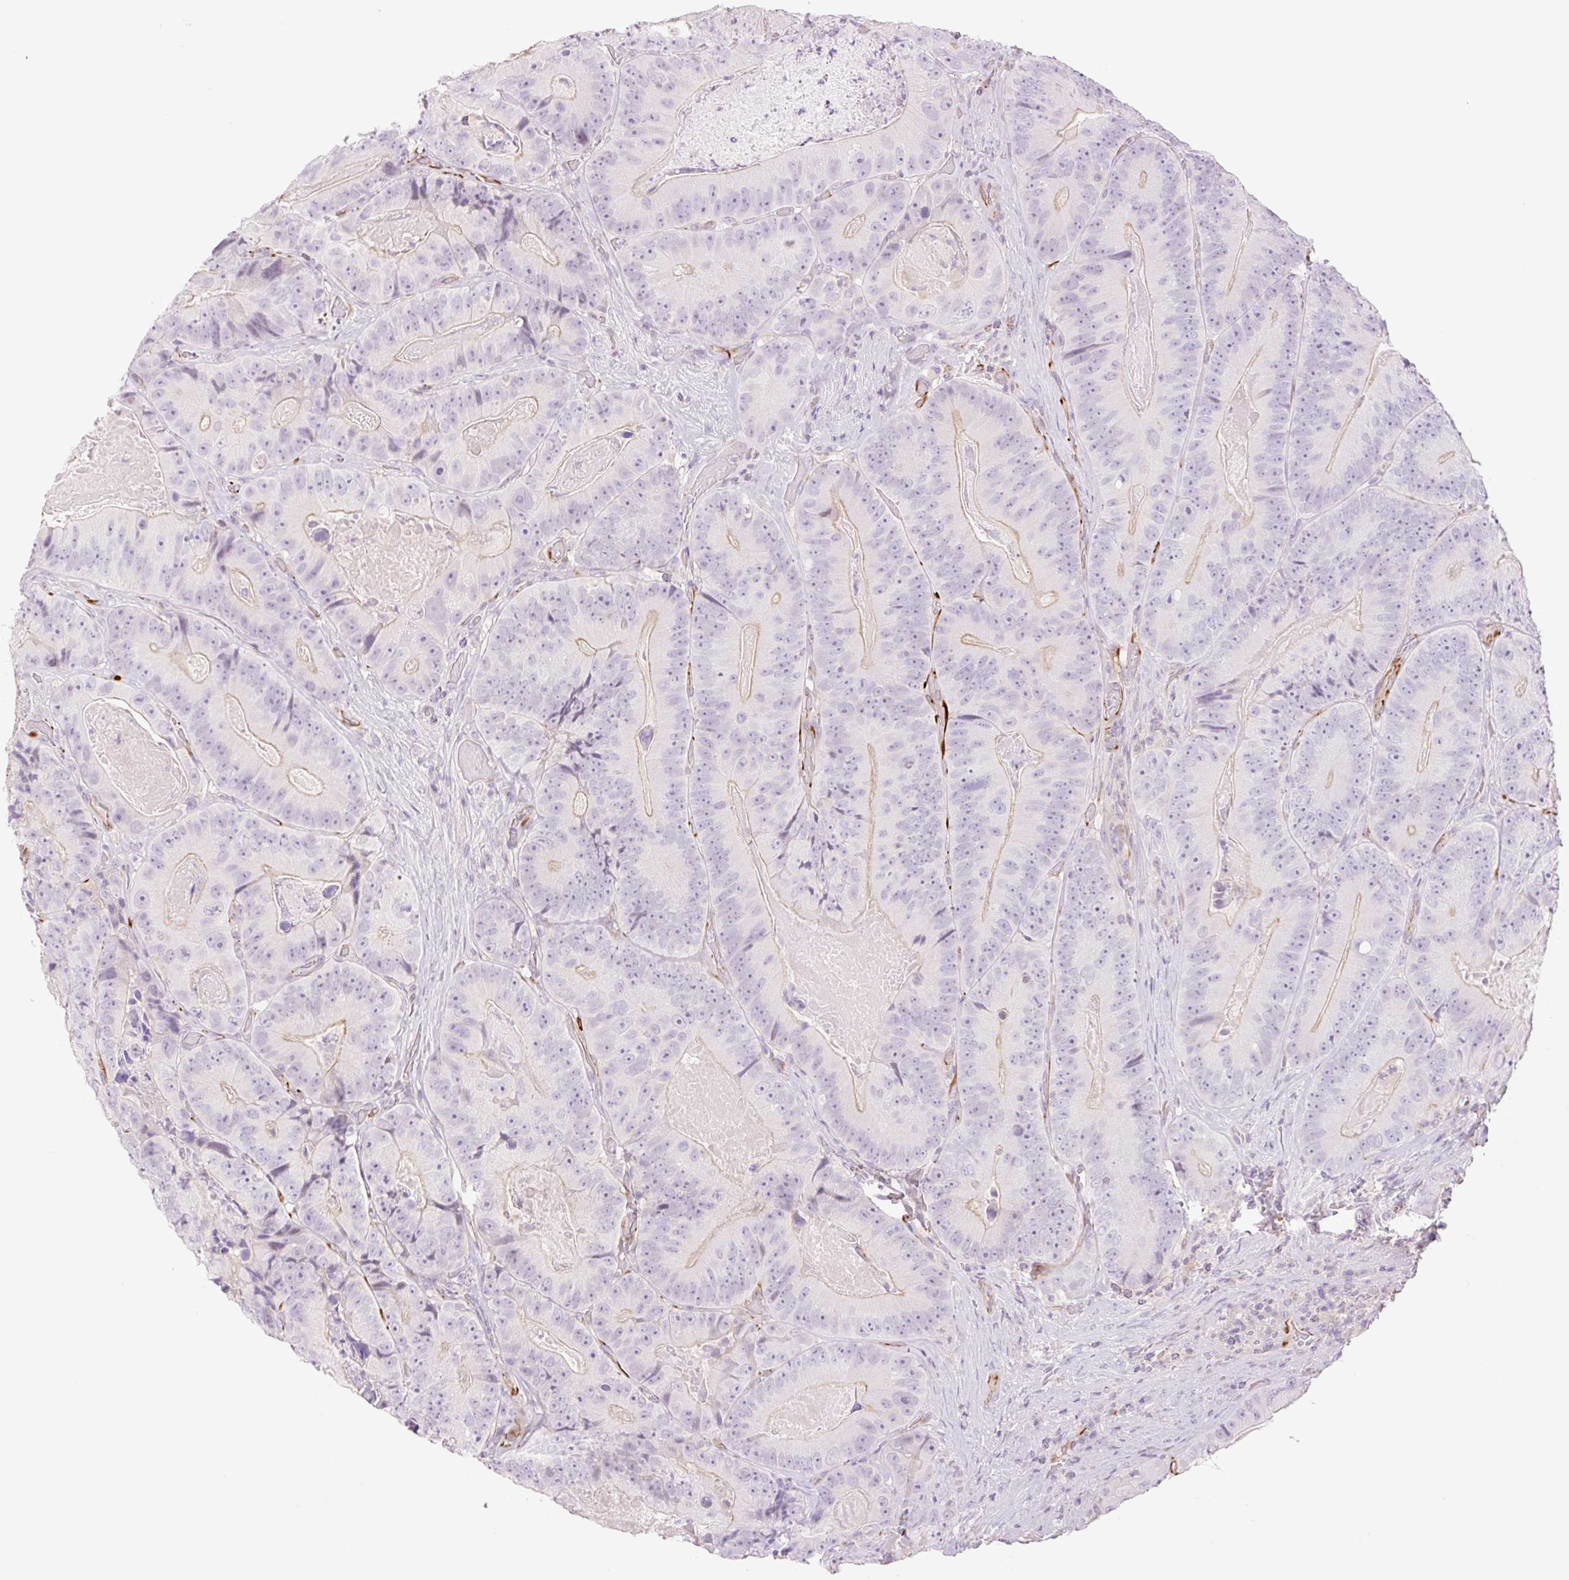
{"staining": {"intensity": "weak", "quantity": "<25%", "location": "cytoplasmic/membranous"}, "tissue": "colorectal cancer", "cell_type": "Tumor cells", "image_type": "cancer", "snomed": [{"axis": "morphology", "description": "Adenocarcinoma, NOS"}, {"axis": "topography", "description": "Colon"}], "caption": "Colorectal cancer was stained to show a protein in brown. There is no significant positivity in tumor cells. (DAB immunohistochemistry (IHC) visualized using brightfield microscopy, high magnification).", "gene": "ZFYVE21", "patient": {"sex": "female", "age": 86}}